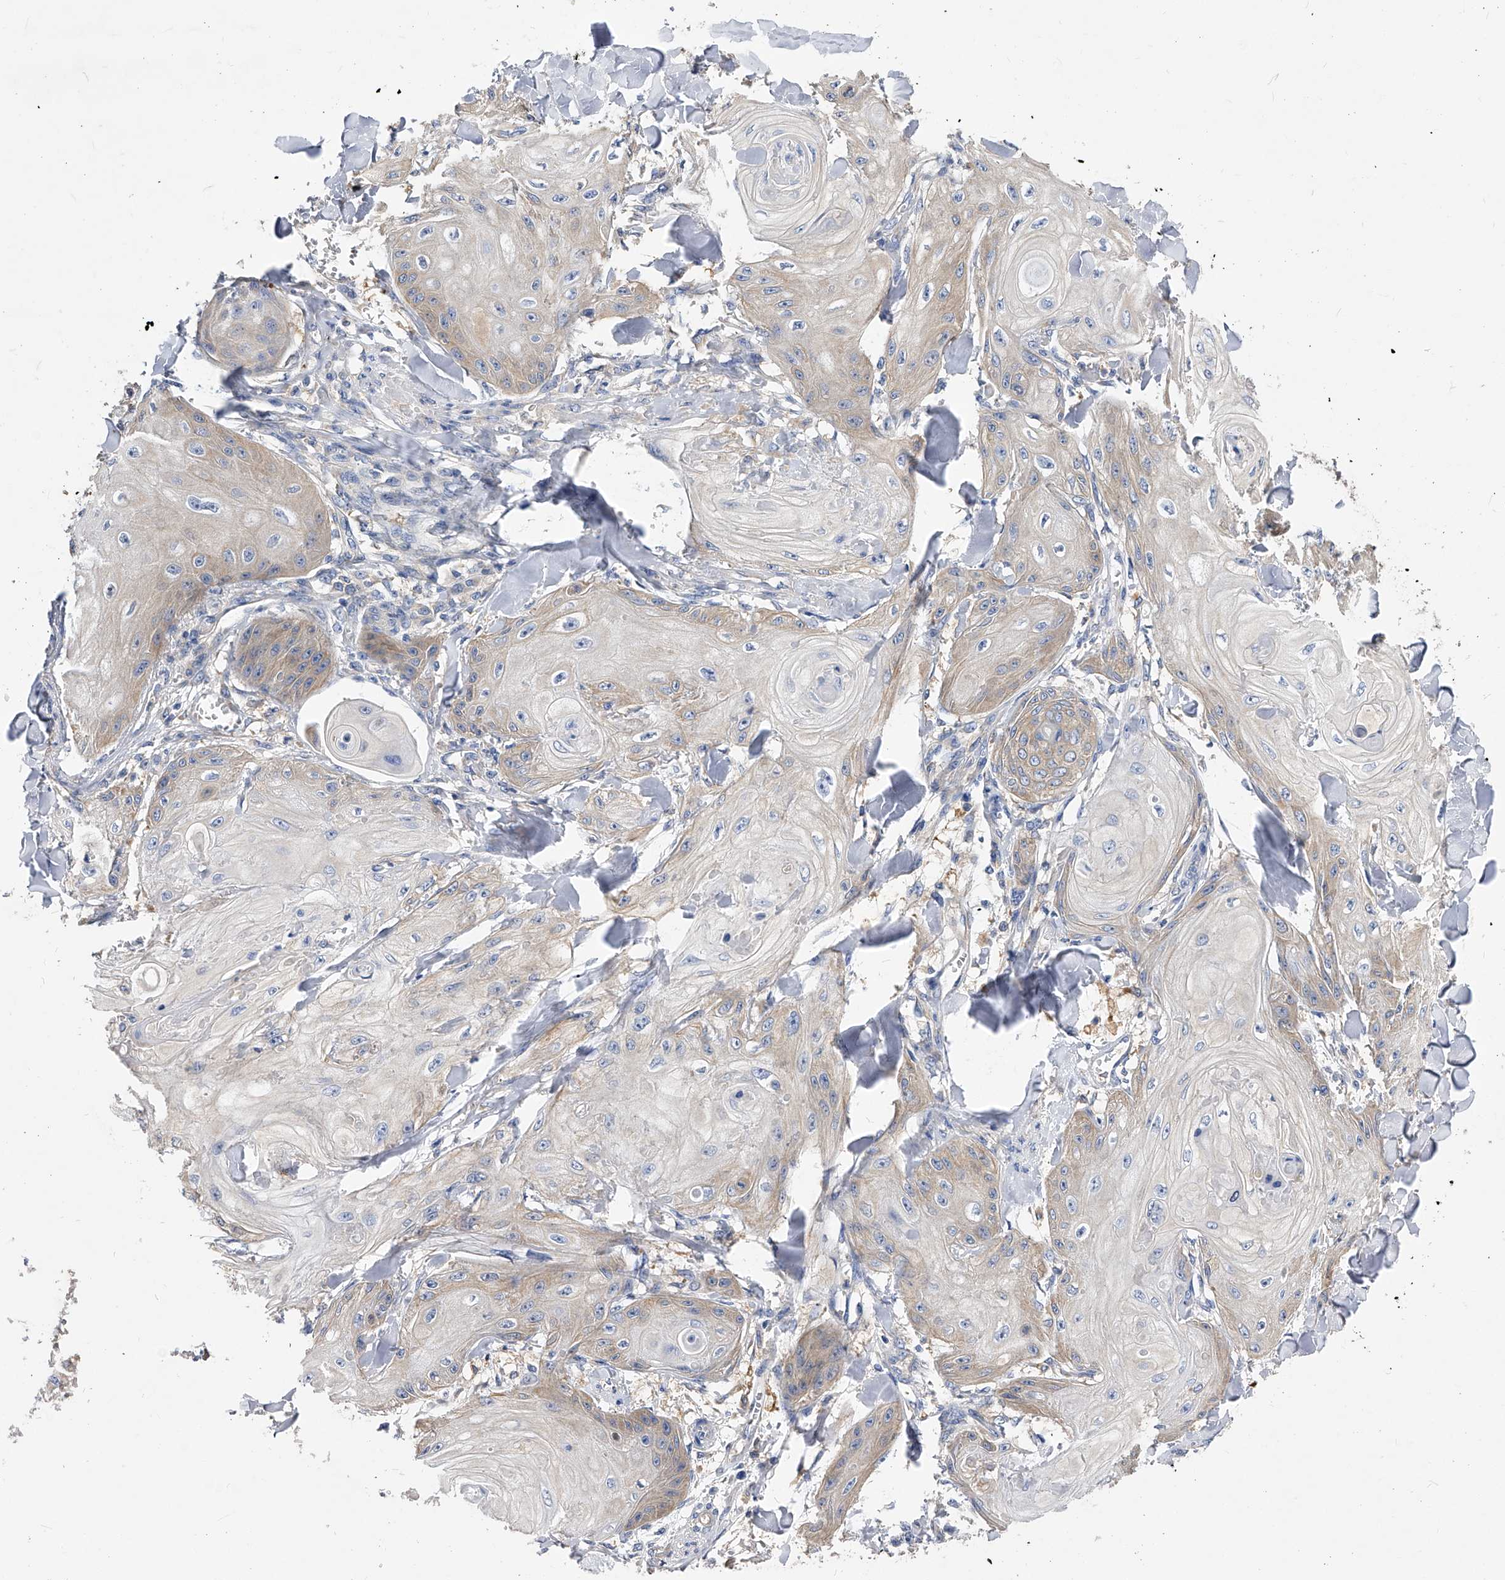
{"staining": {"intensity": "weak", "quantity": "<25%", "location": "cytoplasmic/membranous"}, "tissue": "skin cancer", "cell_type": "Tumor cells", "image_type": "cancer", "snomed": [{"axis": "morphology", "description": "Squamous cell carcinoma, NOS"}, {"axis": "topography", "description": "Skin"}], "caption": "High power microscopy micrograph of an IHC image of skin cancer (squamous cell carcinoma), revealing no significant positivity in tumor cells. Brightfield microscopy of IHC stained with DAB (3,3'-diaminobenzidine) (brown) and hematoxylin (blue), captured at high magnification.", "gene": "APEH", "patient": {"sex": "male", "age": 74}}